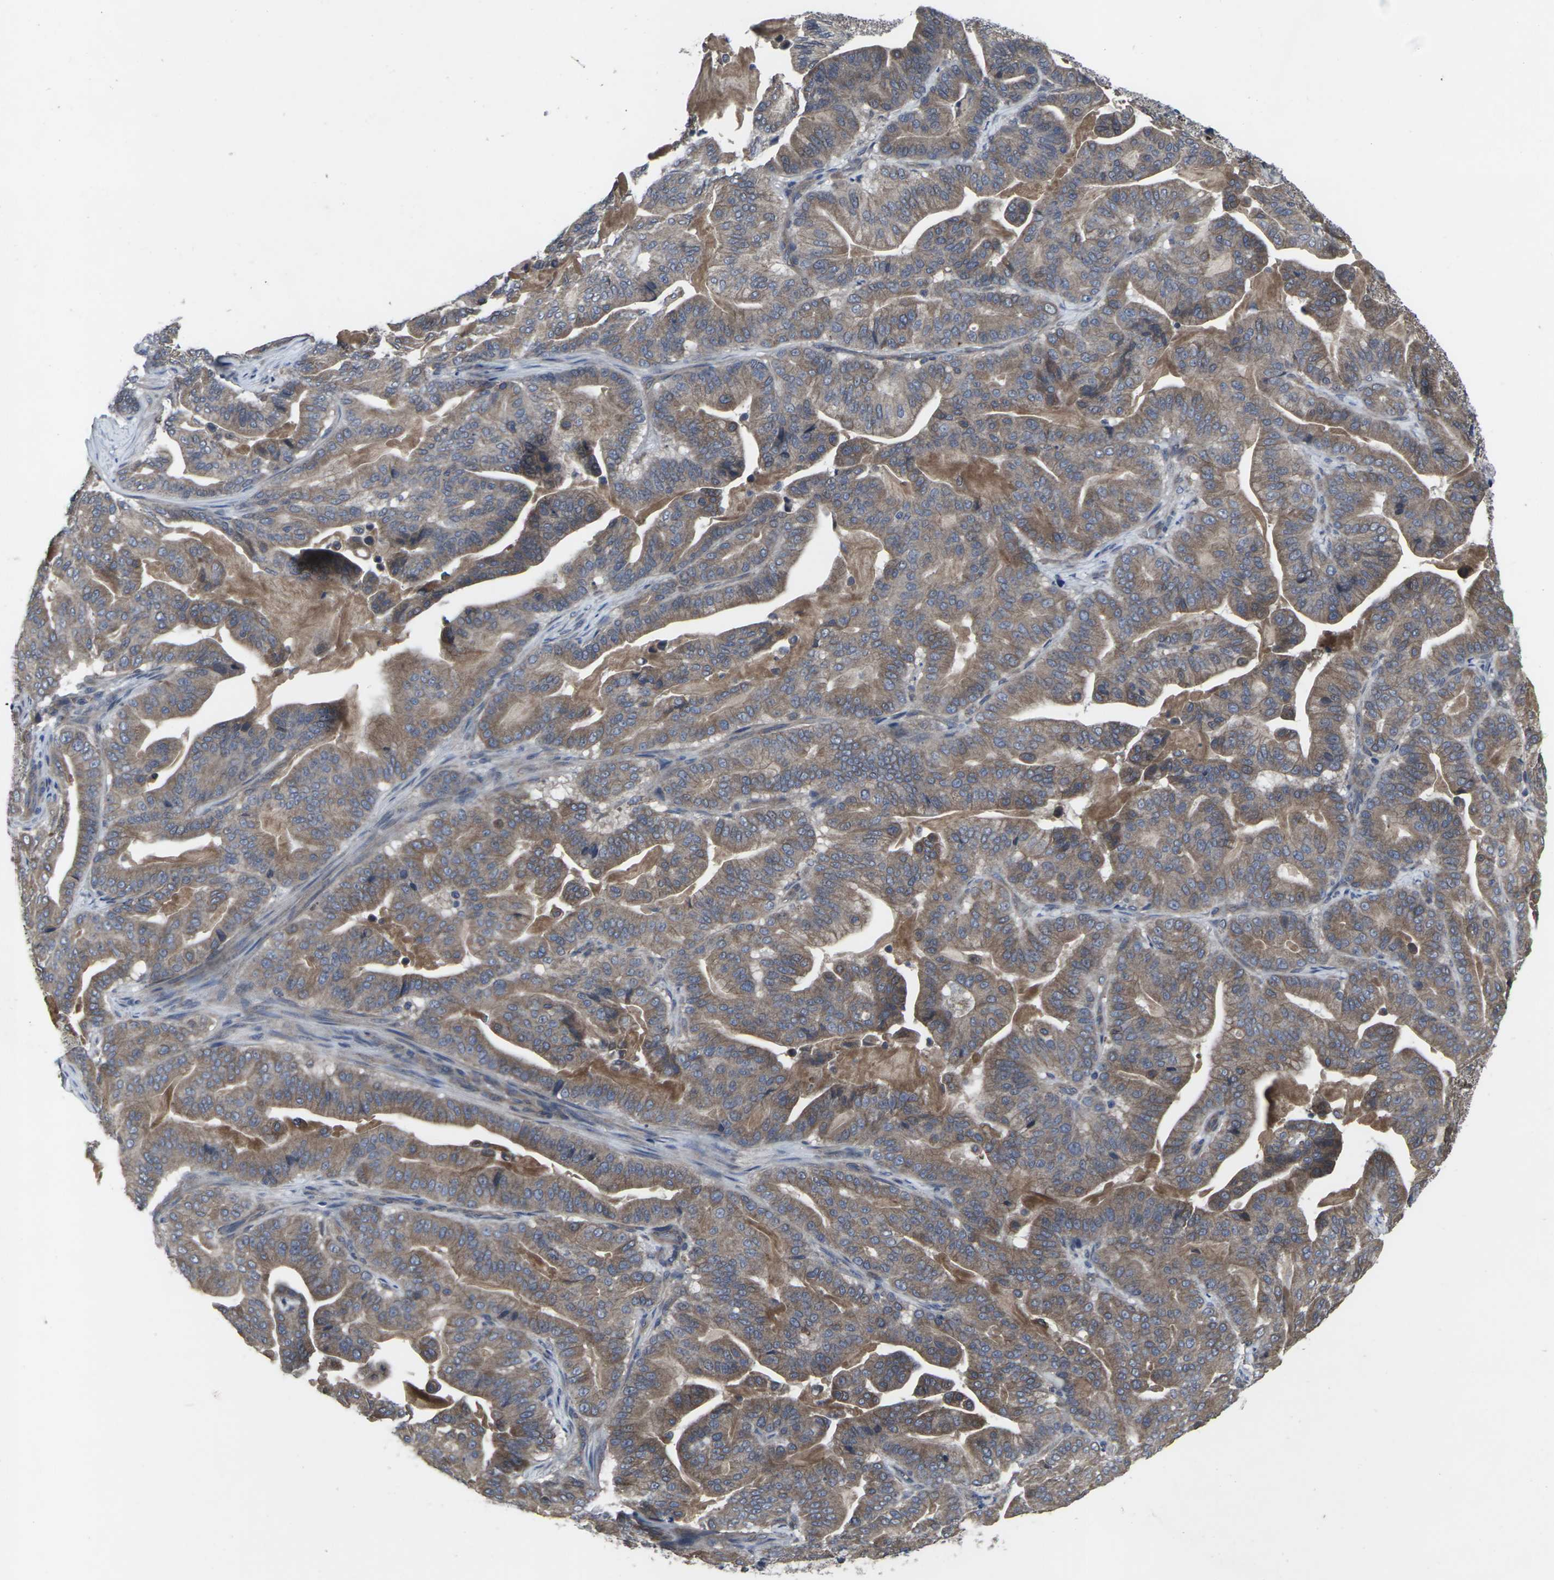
{"staining": {"intensity": "moderate", "quantity": ">75%", "location": "cytoplasmic/membranous"}, "tissue": "pancreatic cancer", "cell_type": "Tumor cells", "image_type": "cancer", "snomed": [{"axis": "morphology", "description": "Adenocarcinoma, NOS"}, {"axis": "topography", "description": "Pancreas"}], "caption": "Tumor cells demonstrate medium levels of moderate cytoplasmic/membranous staining in about >75% of cells in pancreatic cancer.", "gene": "MAPKAPK2", "patient": {"sex": "male", "age": 63}}